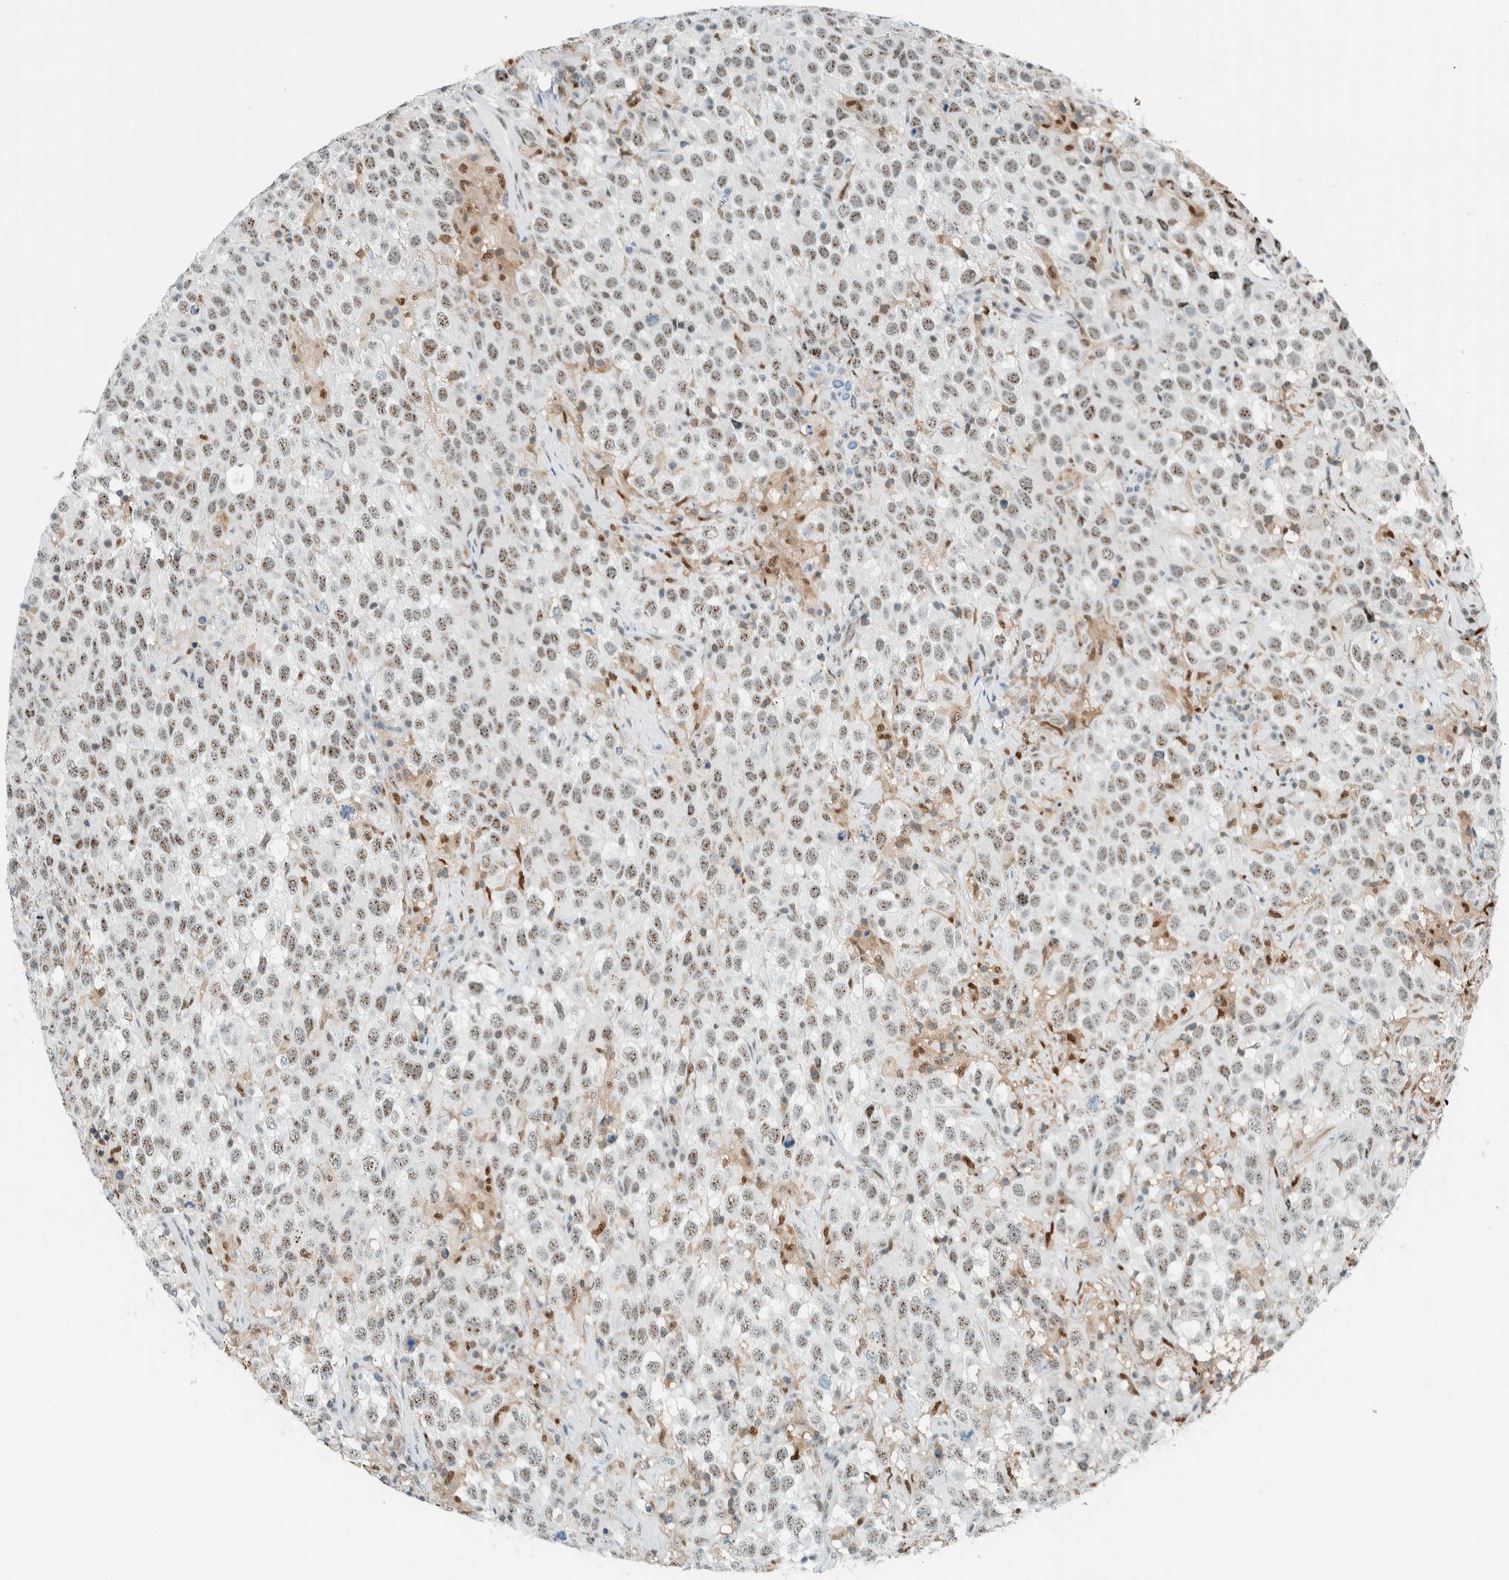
{"staining": {"intensity": "weak", "quantity": "25%-75%", "location": "nuclear"}, "tissue": "testis cancer", "cell_type": "Tumor cells", "image_type": "cancer", "snomed": [{"axis": "morphology", "description": "Seminoma, NOS"}, {"axis": "topography", "description": "Testis"}], "caption": "Seminoma (testis) stained with a brown dye shows weak nuclear positive positivity in approximately 25%-75% of tumor cells.", "gene": "CYSRT1", "patient": {"sex": "male", "age": 41}}